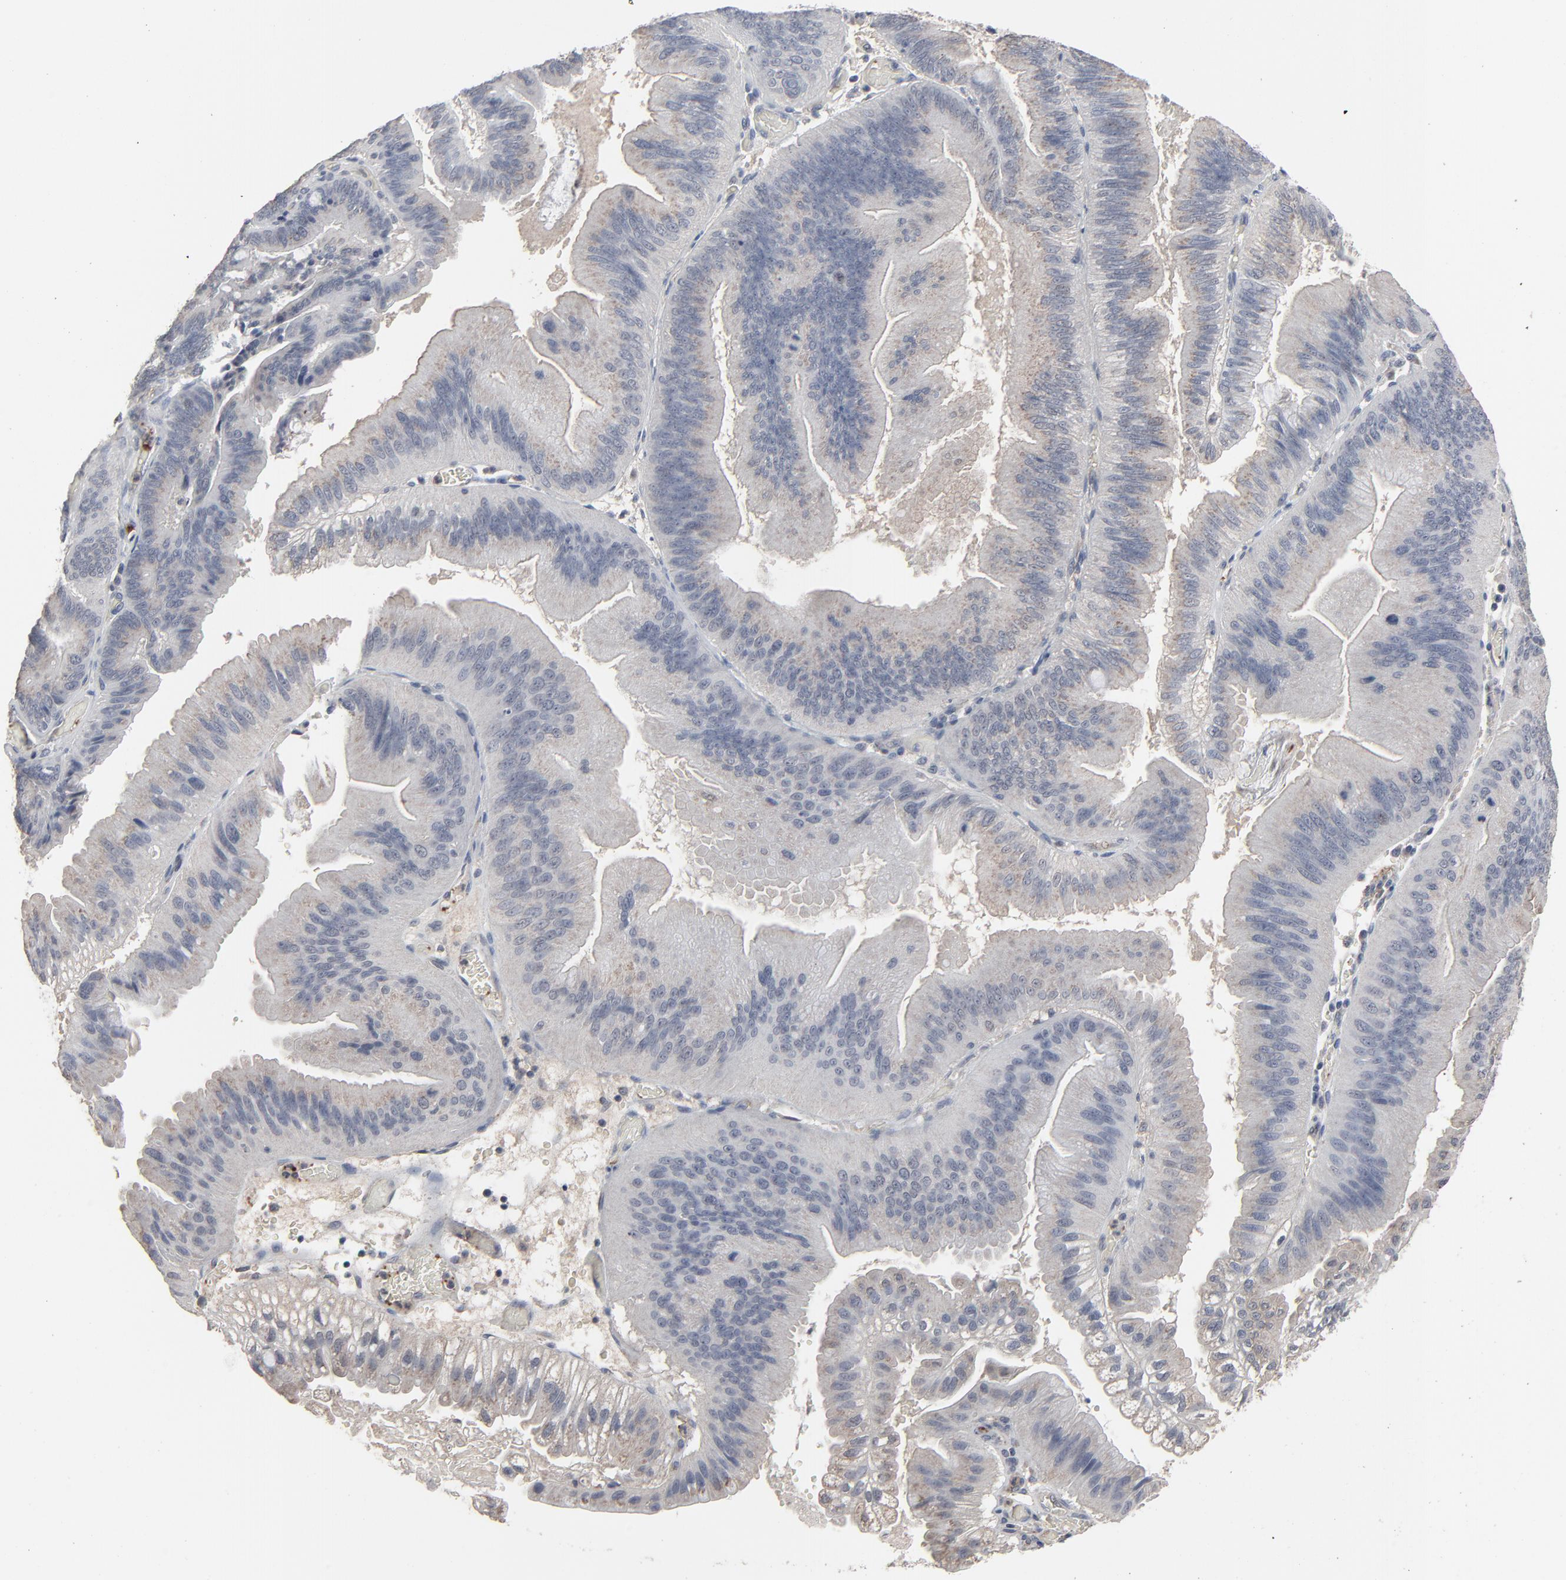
{"staining": {"intensity": "negative", "quantity": "none", "location": "none"}, "tissue": "pancreatic cancer", "cell_type": "Tumor cells", "image_type": "cancer", "snomed": [{"axis": "morphology", "description": "Adenocarcinoma, NOS"}, {"axis": "topography", "description": "Pancreas"}], "caption": "High magnification brightfield microscopy of pancreatic adenocarcinoma stained with DAB (3,3'-diaminobenzidine) (brown) and counterstained with hematoxylin (blue): tumor cells show no significant positivity. Brightfield microscopy of IHC stained with DAB (3,3'-diaminobenzidine) (brown) and hematoxylin (blue), captured at high magnification.", "gene": "JAM3", "patient": {"sex": "male", "age": 82}}